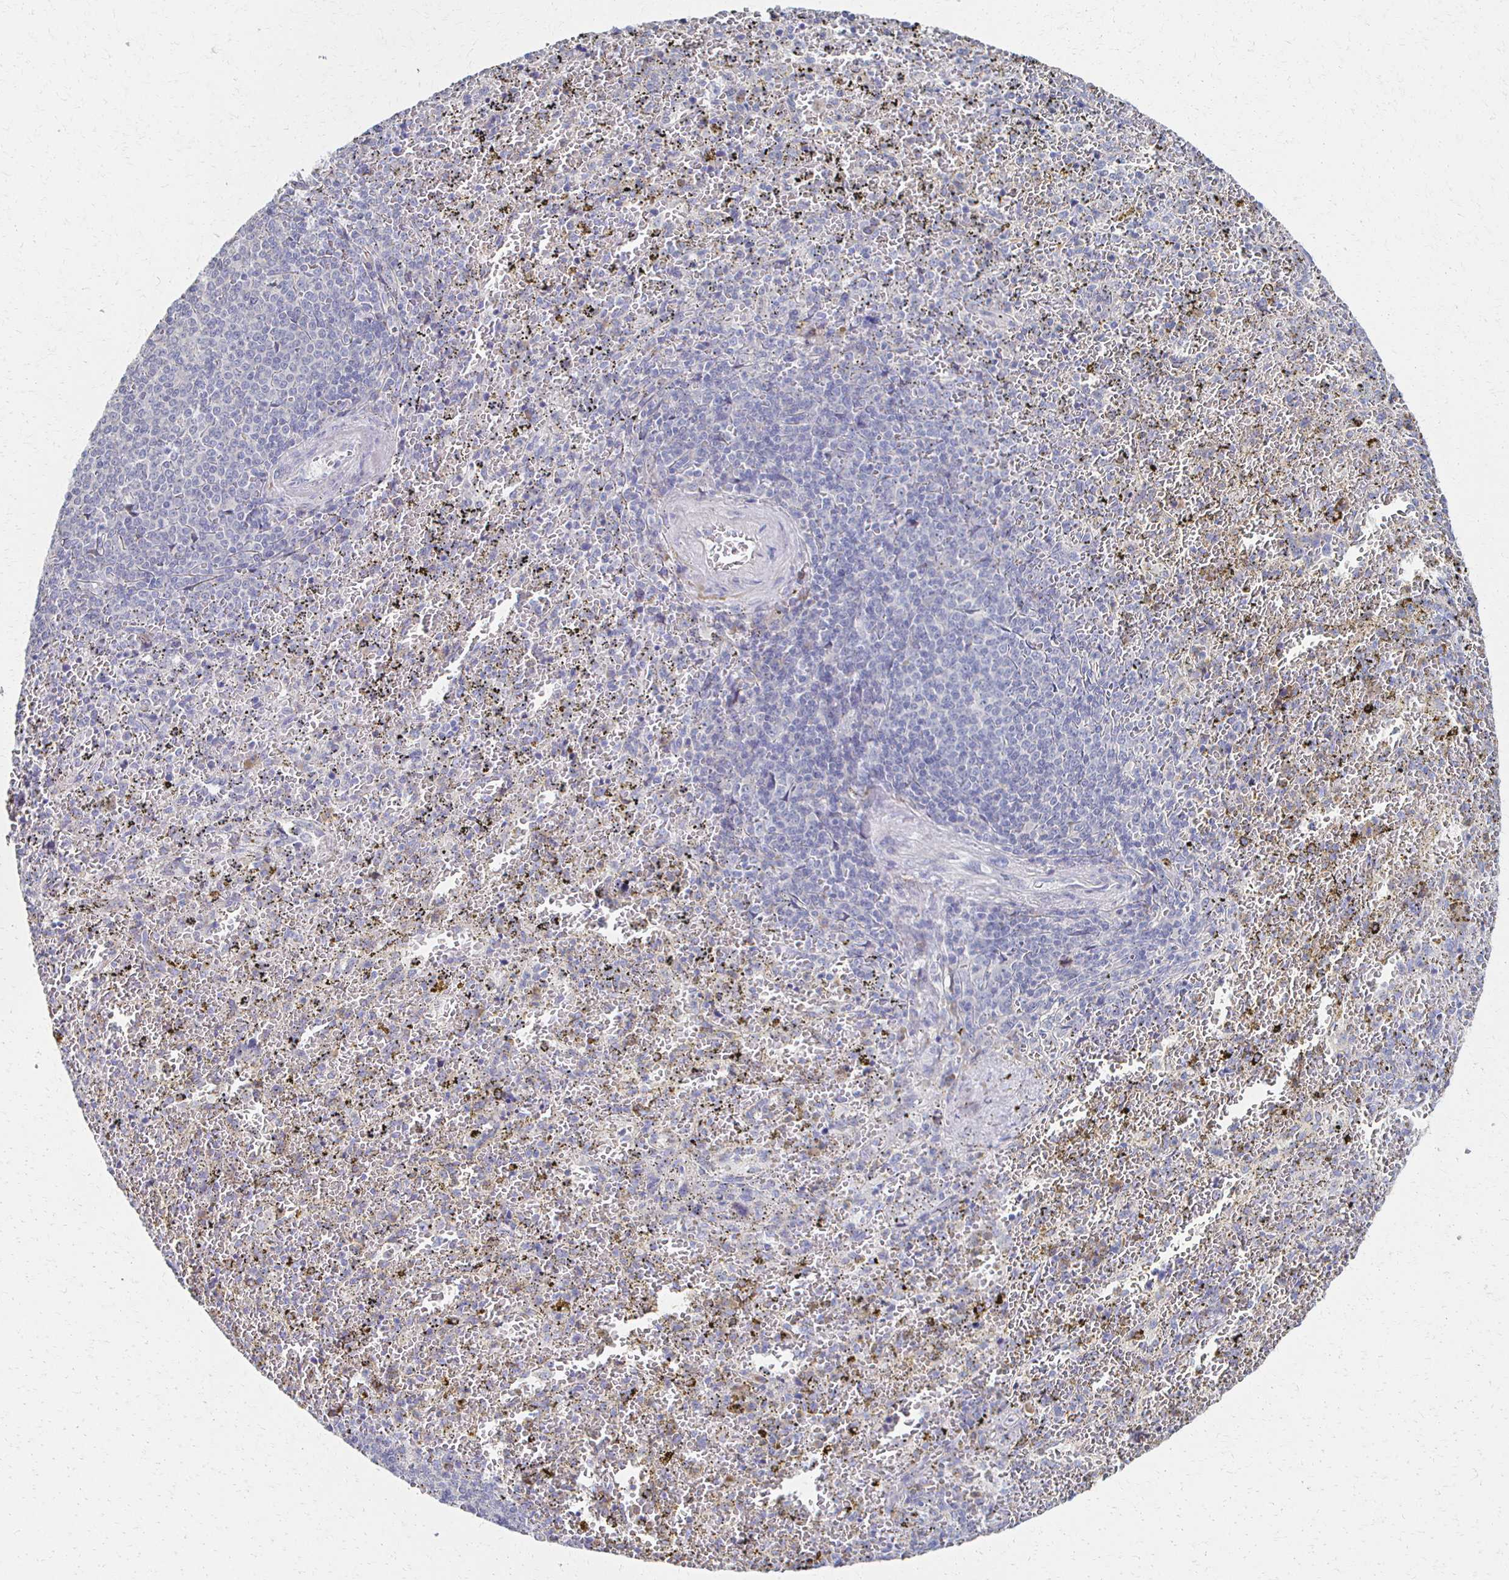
{"staining": {"intensity": "negative", "quantity": "none", "location": "none"}, "tissue": "spleen", "cell_type": "Cells in red pulp", "image_type": "normal", "snomed": [{"axis": "morphology", "description": "Normal tissue, NOS"}, {"axis": "topography", "description": "Spleen"}], "caption": "Spleen was stained to show a protein in brown. There is no significant expression in cells in red pulp. (DAB (3,3'-diaminobenzidine) immunohistochemistry (IHC), high magnification).", "gene": "ATP1A3", "patient": {"sex": "female", "age": 50}}